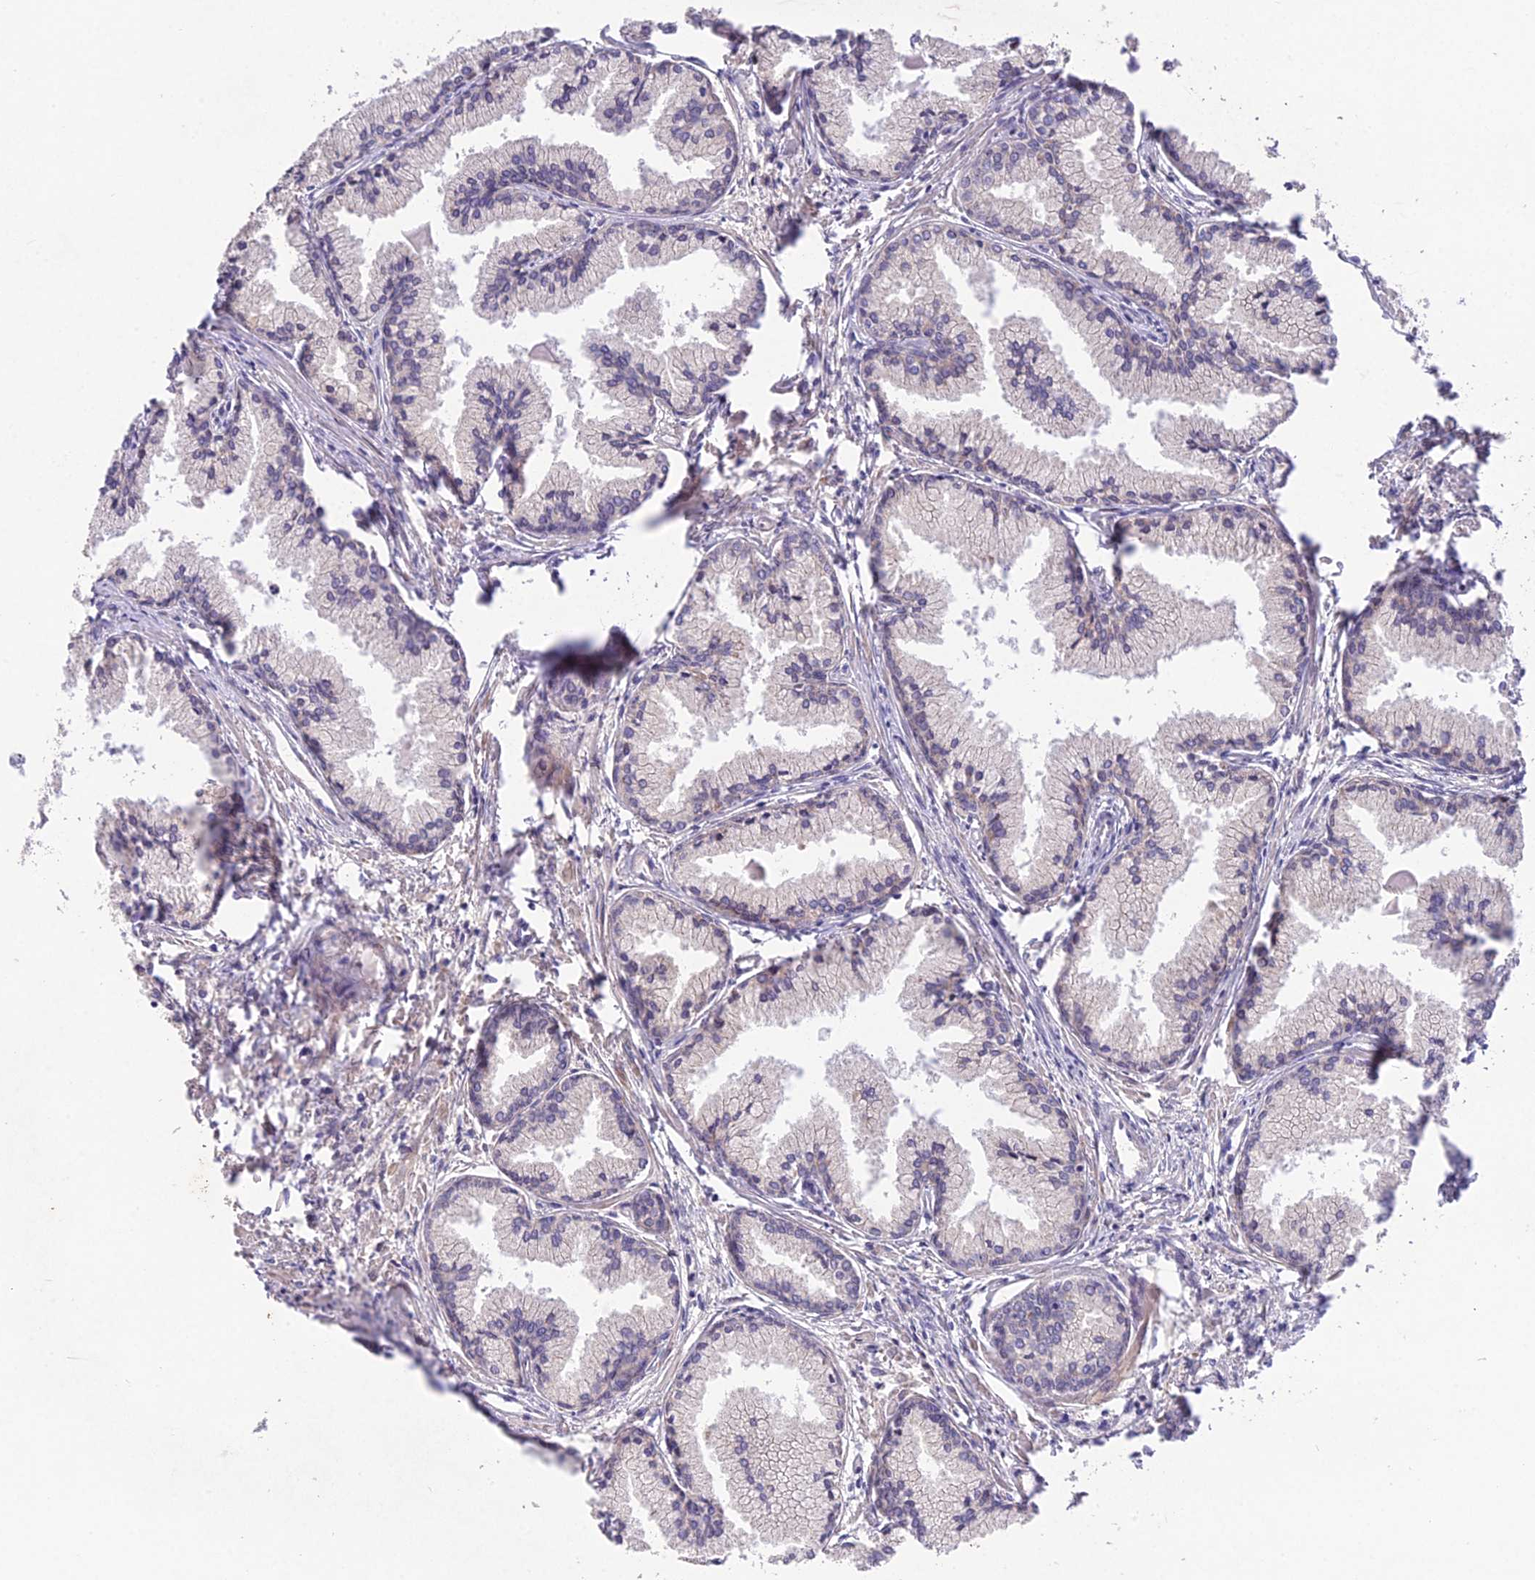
{"staining": {"intensity": "negative", "quantity": "none", "location": "none"}, "tissue": "prostate cancer", "cell_type": "Tumor cells", "image_type": "cancer", "snomed": [{"axis": "morphology", "description": "Adenocarcinoma, High grade"}, {"axis": "topography", "description": "Prostate"}], "caption": "High magnification brightfield microscopy of prostate cancer (adenocarcinoma (high-grade)) stained with DAB (3,3'-diaminobenzidine) (brown) and counterstained with hematoxylin (blue): tumor cells show no significant staining.", "gene": "PUS10", "patient": {"sex": "male", "age": 68}}